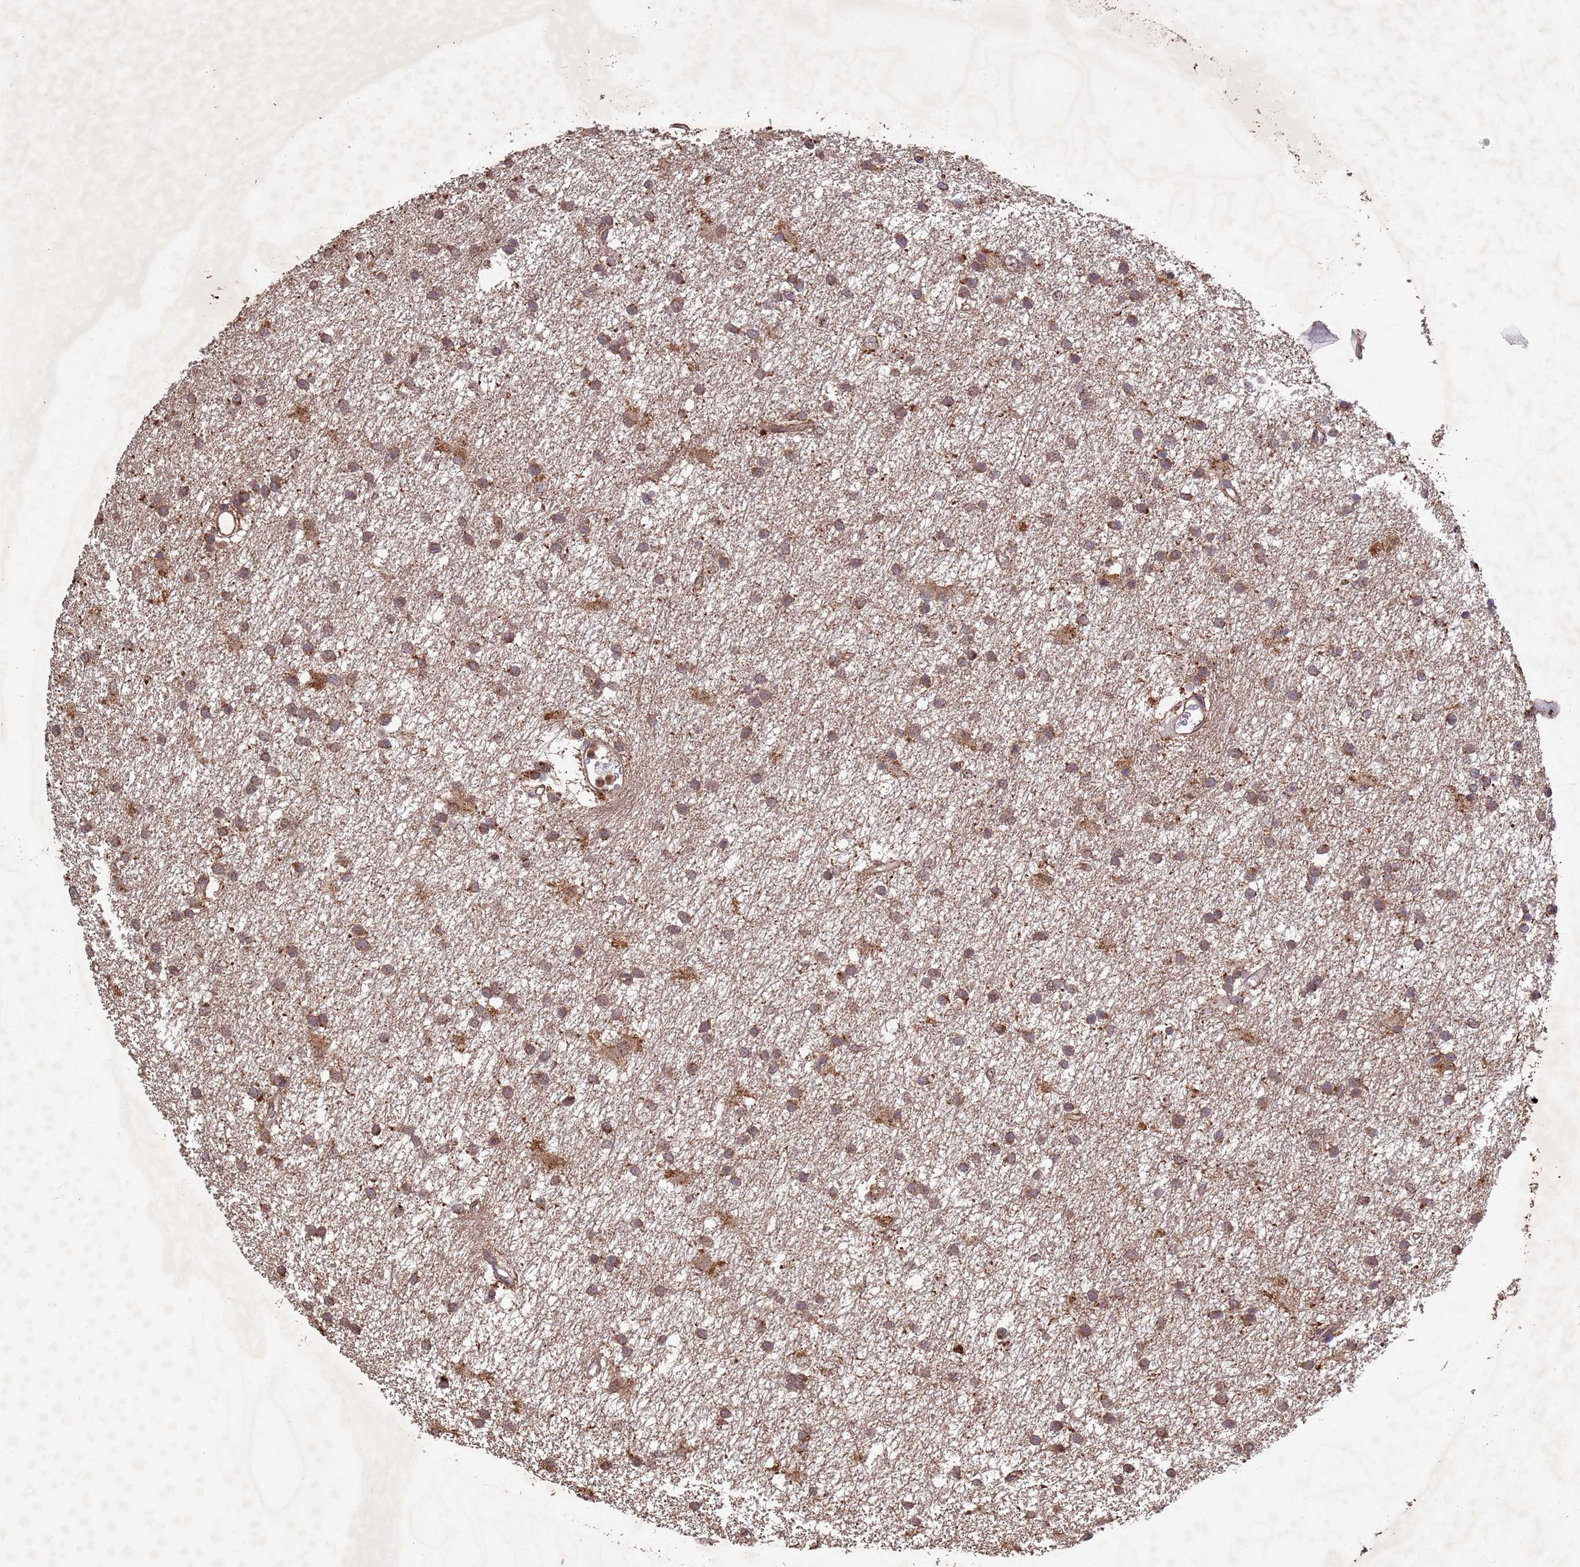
{"staining": {"intensity": "moderate", "quantity": ">75%", "location": "cytoplasmic/membranous"}, "tissue": "glioma", "cell_type": "Tumor cells", "image_type": "cancer", "snomed": [{"axis": "morphology", "description": "Glioma, malignant, High grade"}, {"axis": "topography", "description": "Brain"}], "caption": "The immunohistochemical stain highlights moderate cytoplasmic/membranous expression in tumor cells of malignant glioma (high-grade) tissue.", "gene": "FASTKD1", "patient": {"sex": "male", "age": 77}}